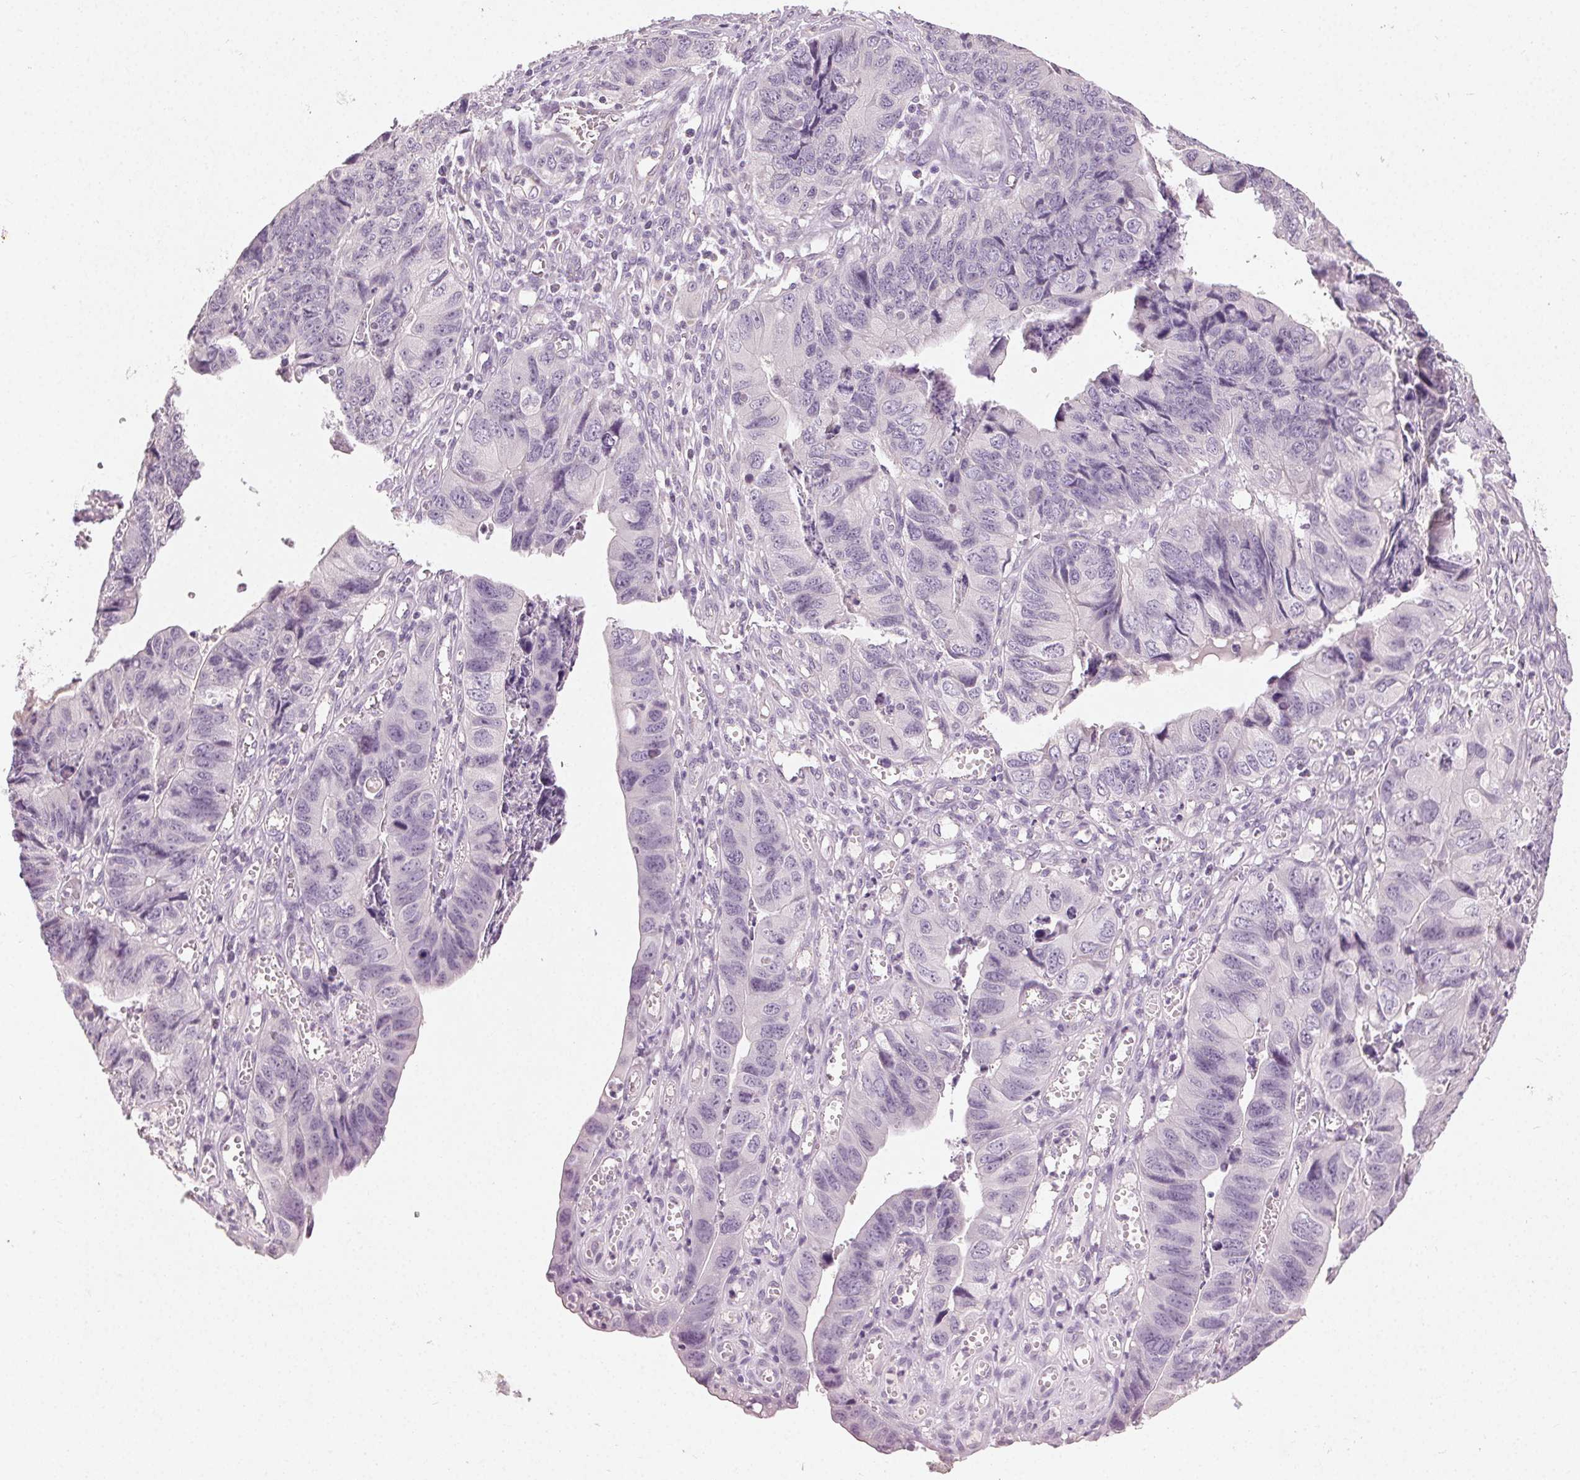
{"staining": {"intensity": "negative", "quantity": "none", "location": "none"}, "tissue": "stomach cancer", "cell_type": "Tumor cells", "image_type": "cancer", "snomed": [{"axis": "morphology", "description": "Adenocarcinoma, NOS"}, {"axis": "topography", "description": "Stomach, lower"}], "caption": "High power microscopy histopathology image of an immunohistochemistry (IHC) photomicrograph of stomach cancer (adenocarcinoma), revealing no significant expression in tumor cells. Brightfield microscopy of immunohistochemistry stained with DAB (3,3'-diaminobenzidine) (brown) and hematoxylin (blue), captured at high magnification.", "gene": "CLTRN", "patient": {"sex": "male", "age": 77}}